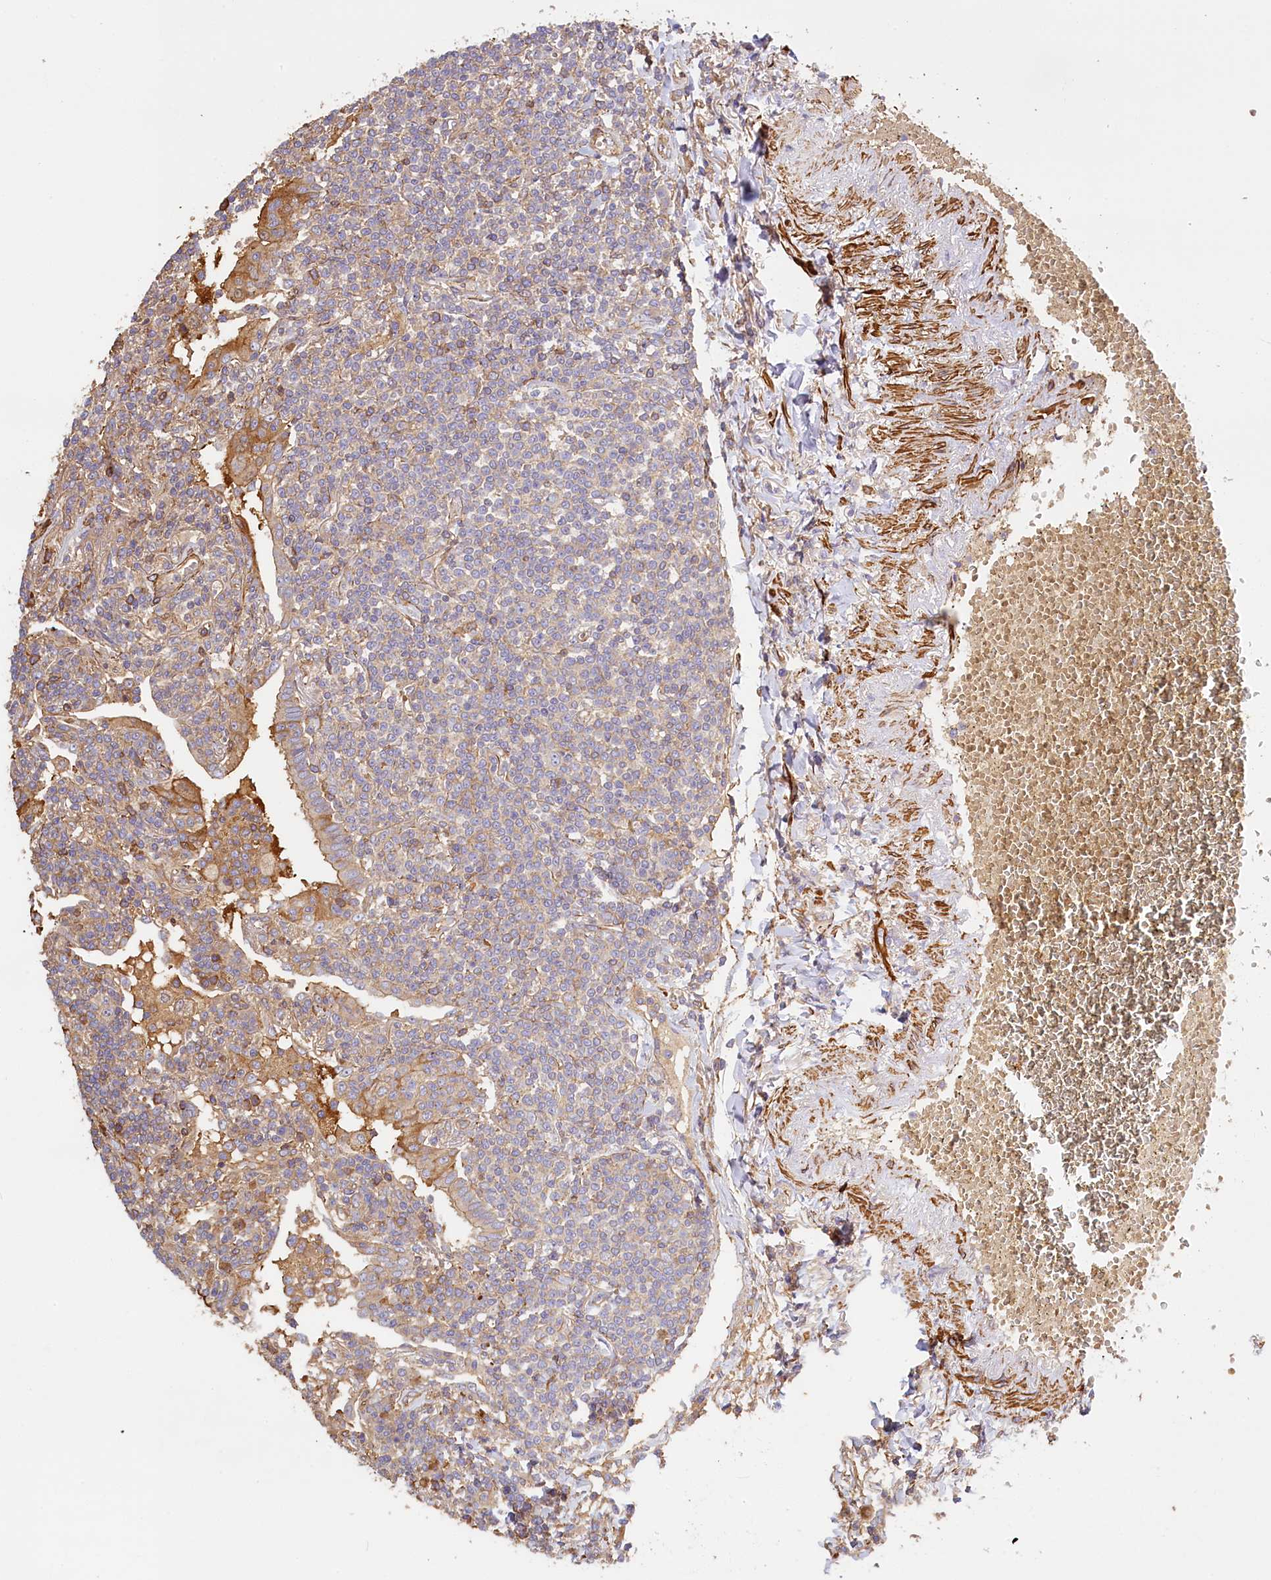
{"staining": {"intensity": "negative", "quantity": "none", "location": "none"}, "tissue": "lymphoma", "cell_type": "Tumor cells", "image_type": "cancer", "snomed": [{"axis": "morphology", "description": "Malignant lymphoma, non-Hodgkin's type, Low grade"}, {"axis": "topography", "description": "Lung"}], "caption": "Immunohistochemistry (IHC) micrograph of human malignant lymphoma, non-Hodgkin's type (low-grade) stained for a protein (brown), which exhibits no positivity in tumor cells. (Stains: DAB (3,3'-diaminobenzidine) immunohistochemistry with hematoxylin counter stain, Microscopy: brightfield microscopy at high magnification).", "gene": "FUZ", "patient": {"sex": "female", "age": 71}}